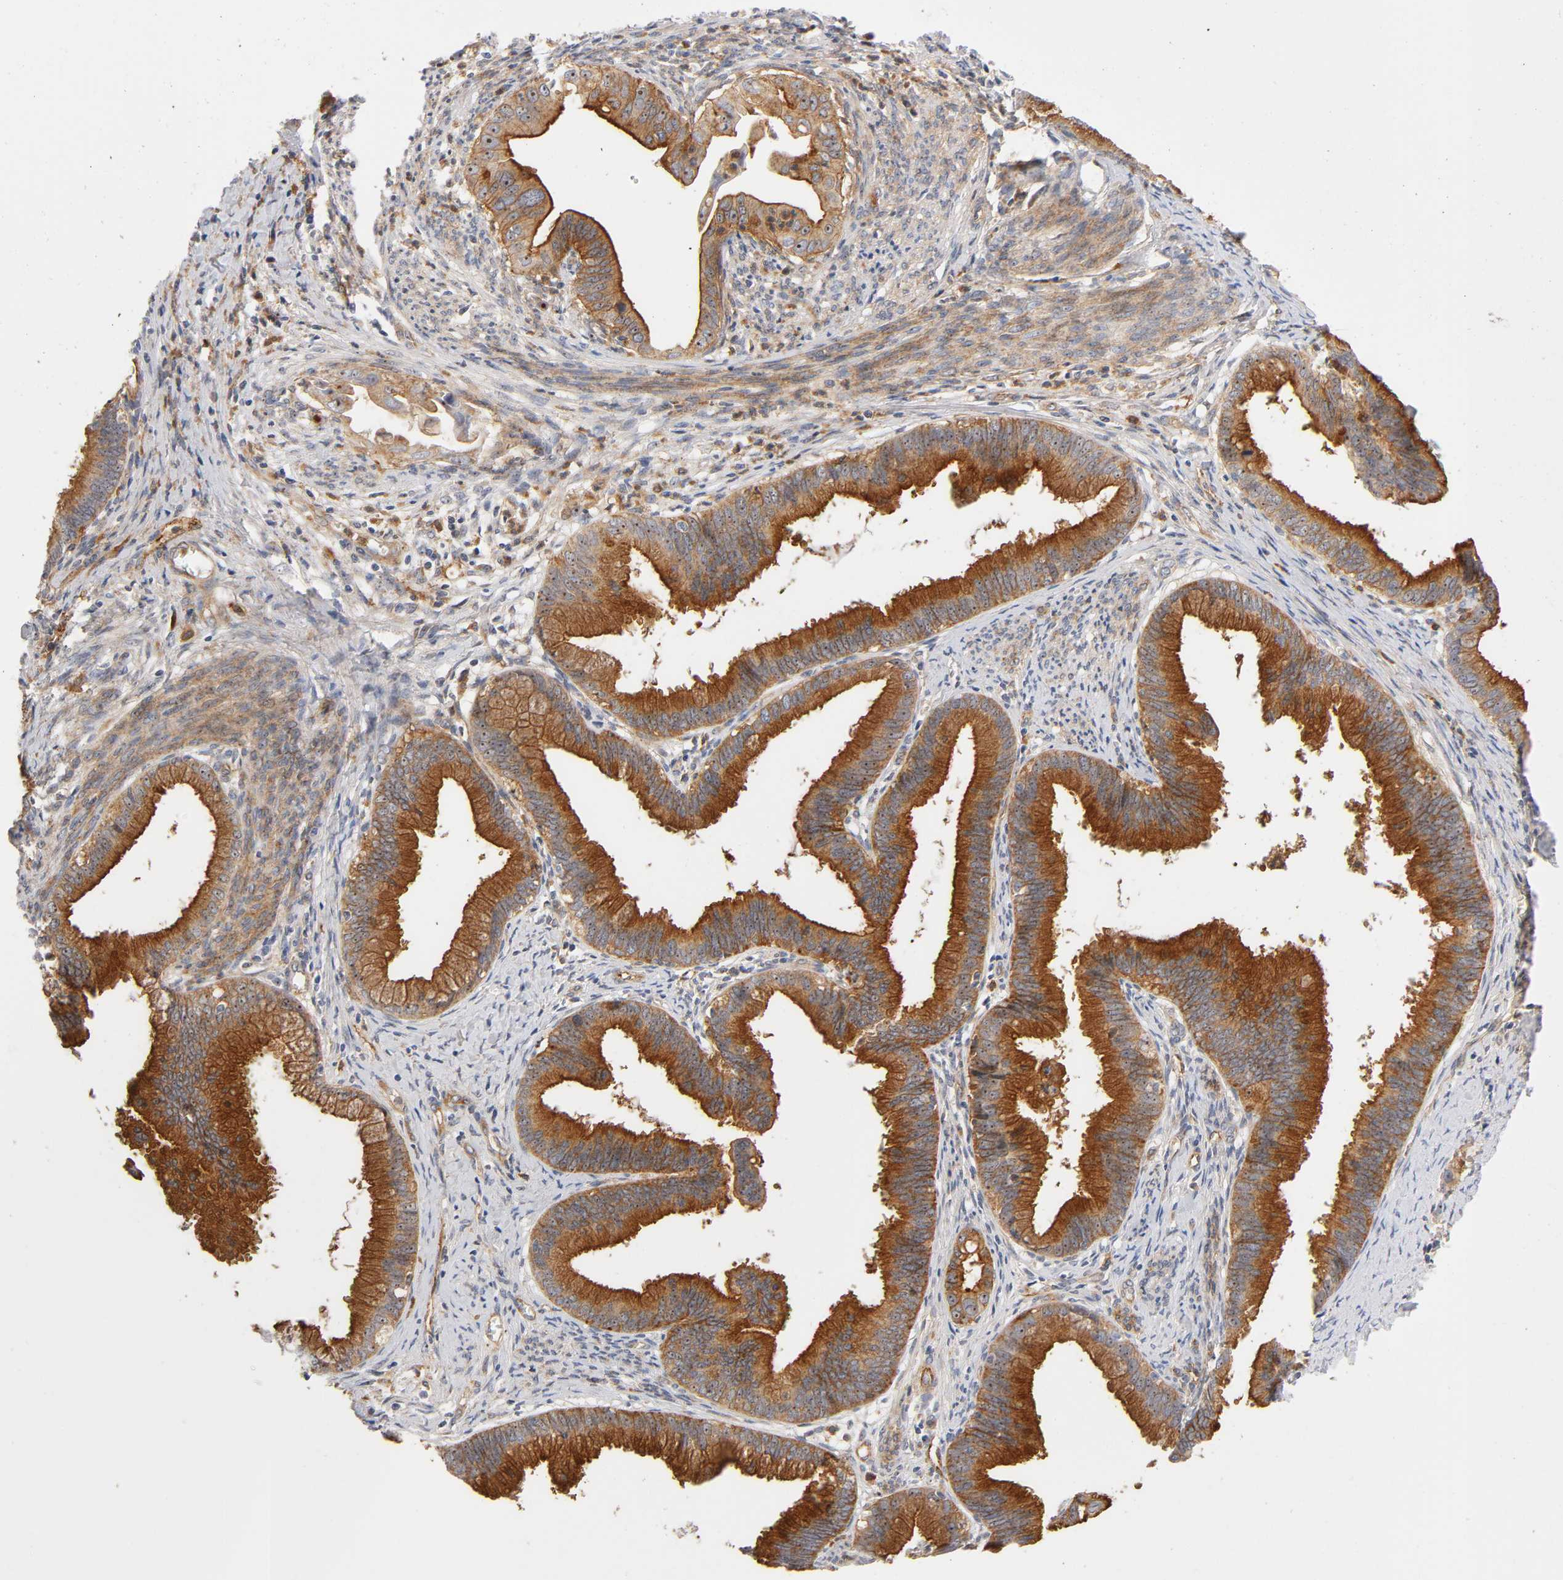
{"staining": {"intensity": "strong", "quantity": ">75%", "location": "cytoplasmic/membranous,nuclear"}, "tissue": "cervical cancer", "cell_type": "Tumor cells", "image_type": "cancer", "snomed": [{"axis": "morphology", "description": "Adenocarcinoma, NOS"}, {"axis": "topography", "description": "Cervix"}], "caption": "IHC image of cervical cancer stained for a protein (brown), which displays high levels of strong cytoplasmic/membranous and nuclear positivity in approximately >75% of tumor cells.", "gene": "PLD1", "patient": {"sex": "female", "age": 47}}